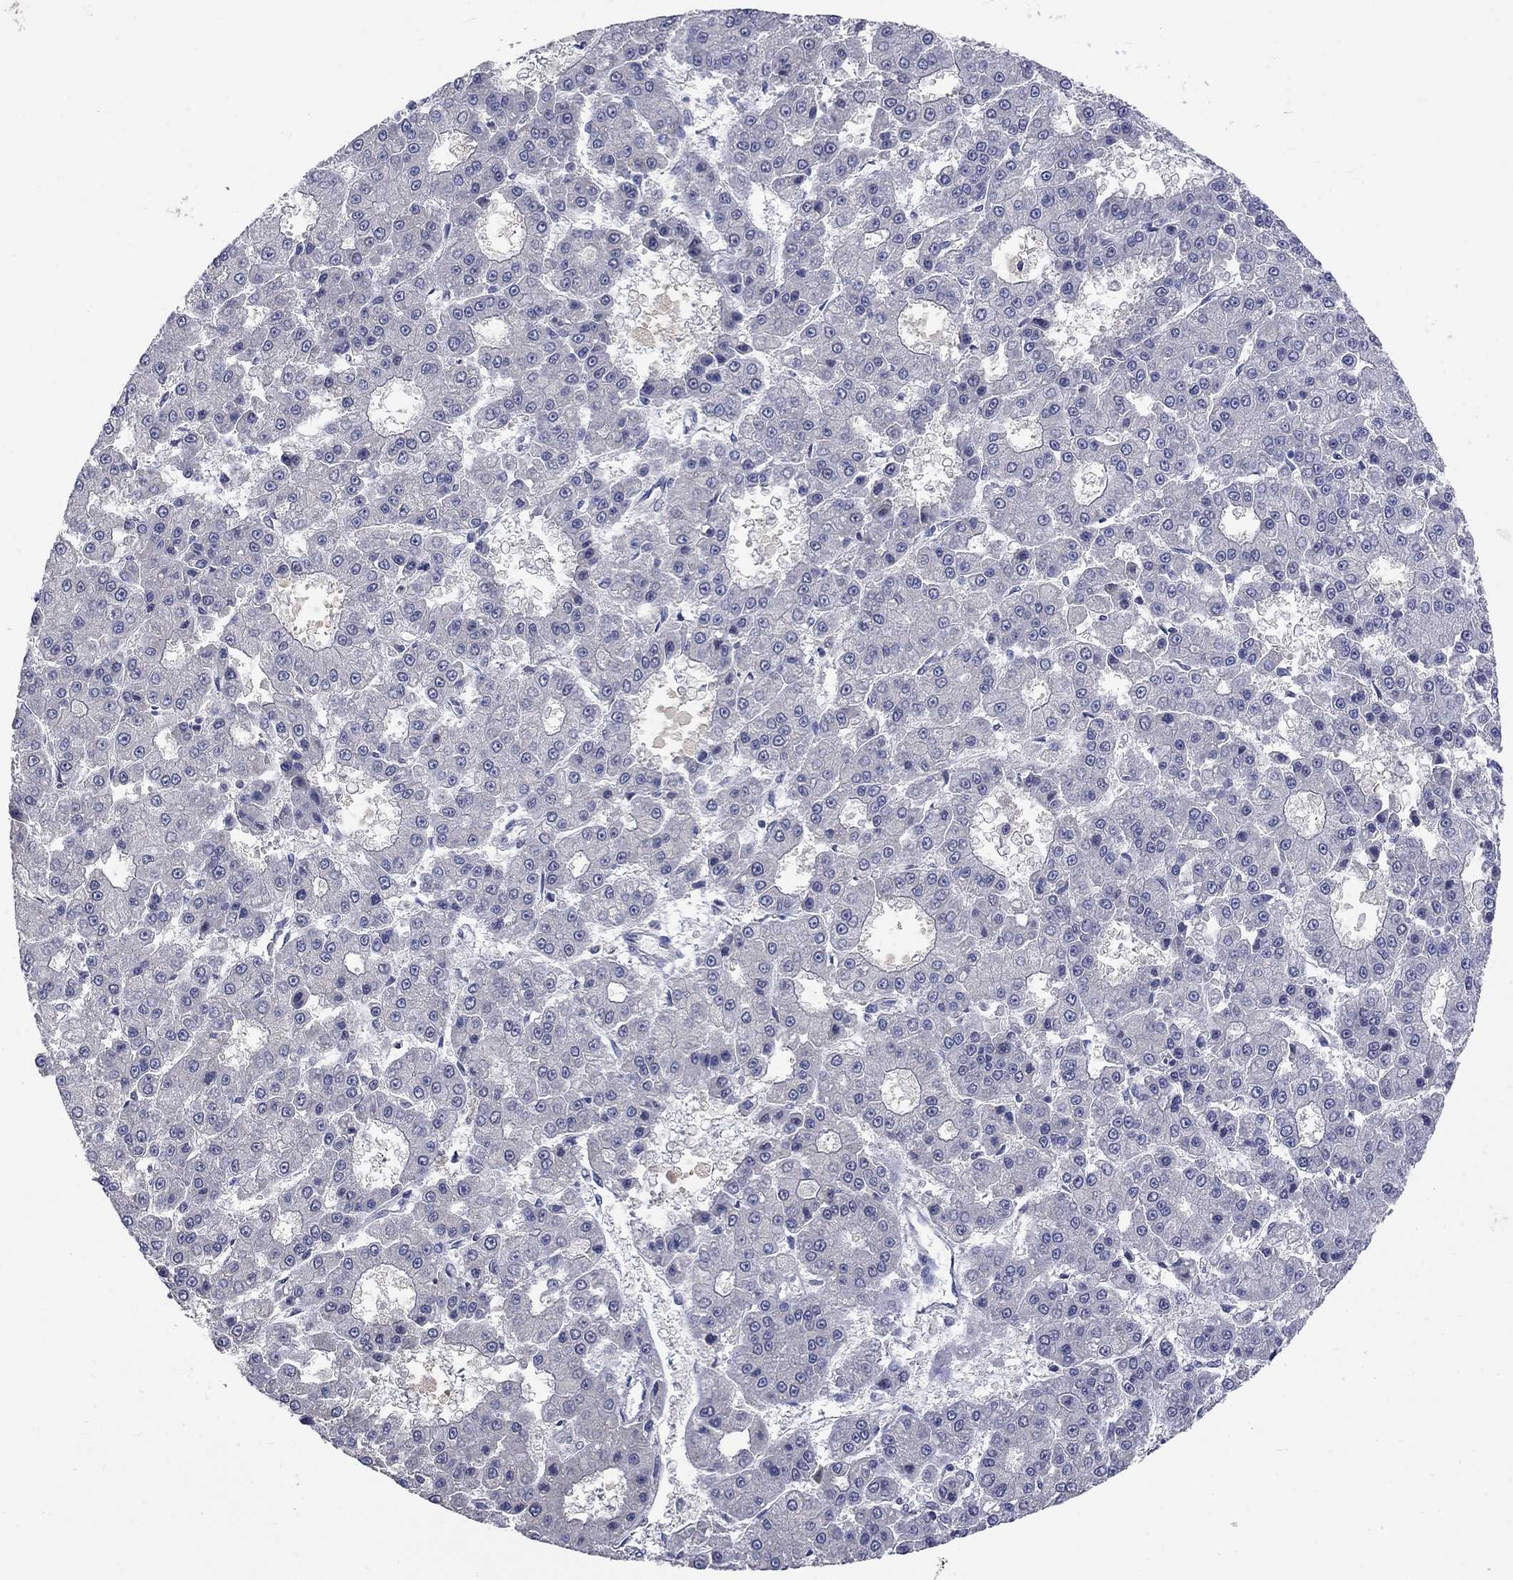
{"staining": {"intensity": "negative", "quantity": "none", "location": "none"}, "tissue": "liver cancer", "cell_type": "Tumor cells", "image_type": "cancer", "snomed": [{"axis": "morphology", "description": "Carcinoma, Hepatocellular, NOS"}, {"axis": "topography", "description": "Liver"}], "caption": "Protein analysis of liver cancer (hepatocellular carcinoma) reveals no significant staining in tumor cells. The staining is performed using DAB brown chromogen with nuclei counter-stained in using hematoxylin.", "gene": "ZBTB18", "patient": {"sex": "male", "age": 70}}